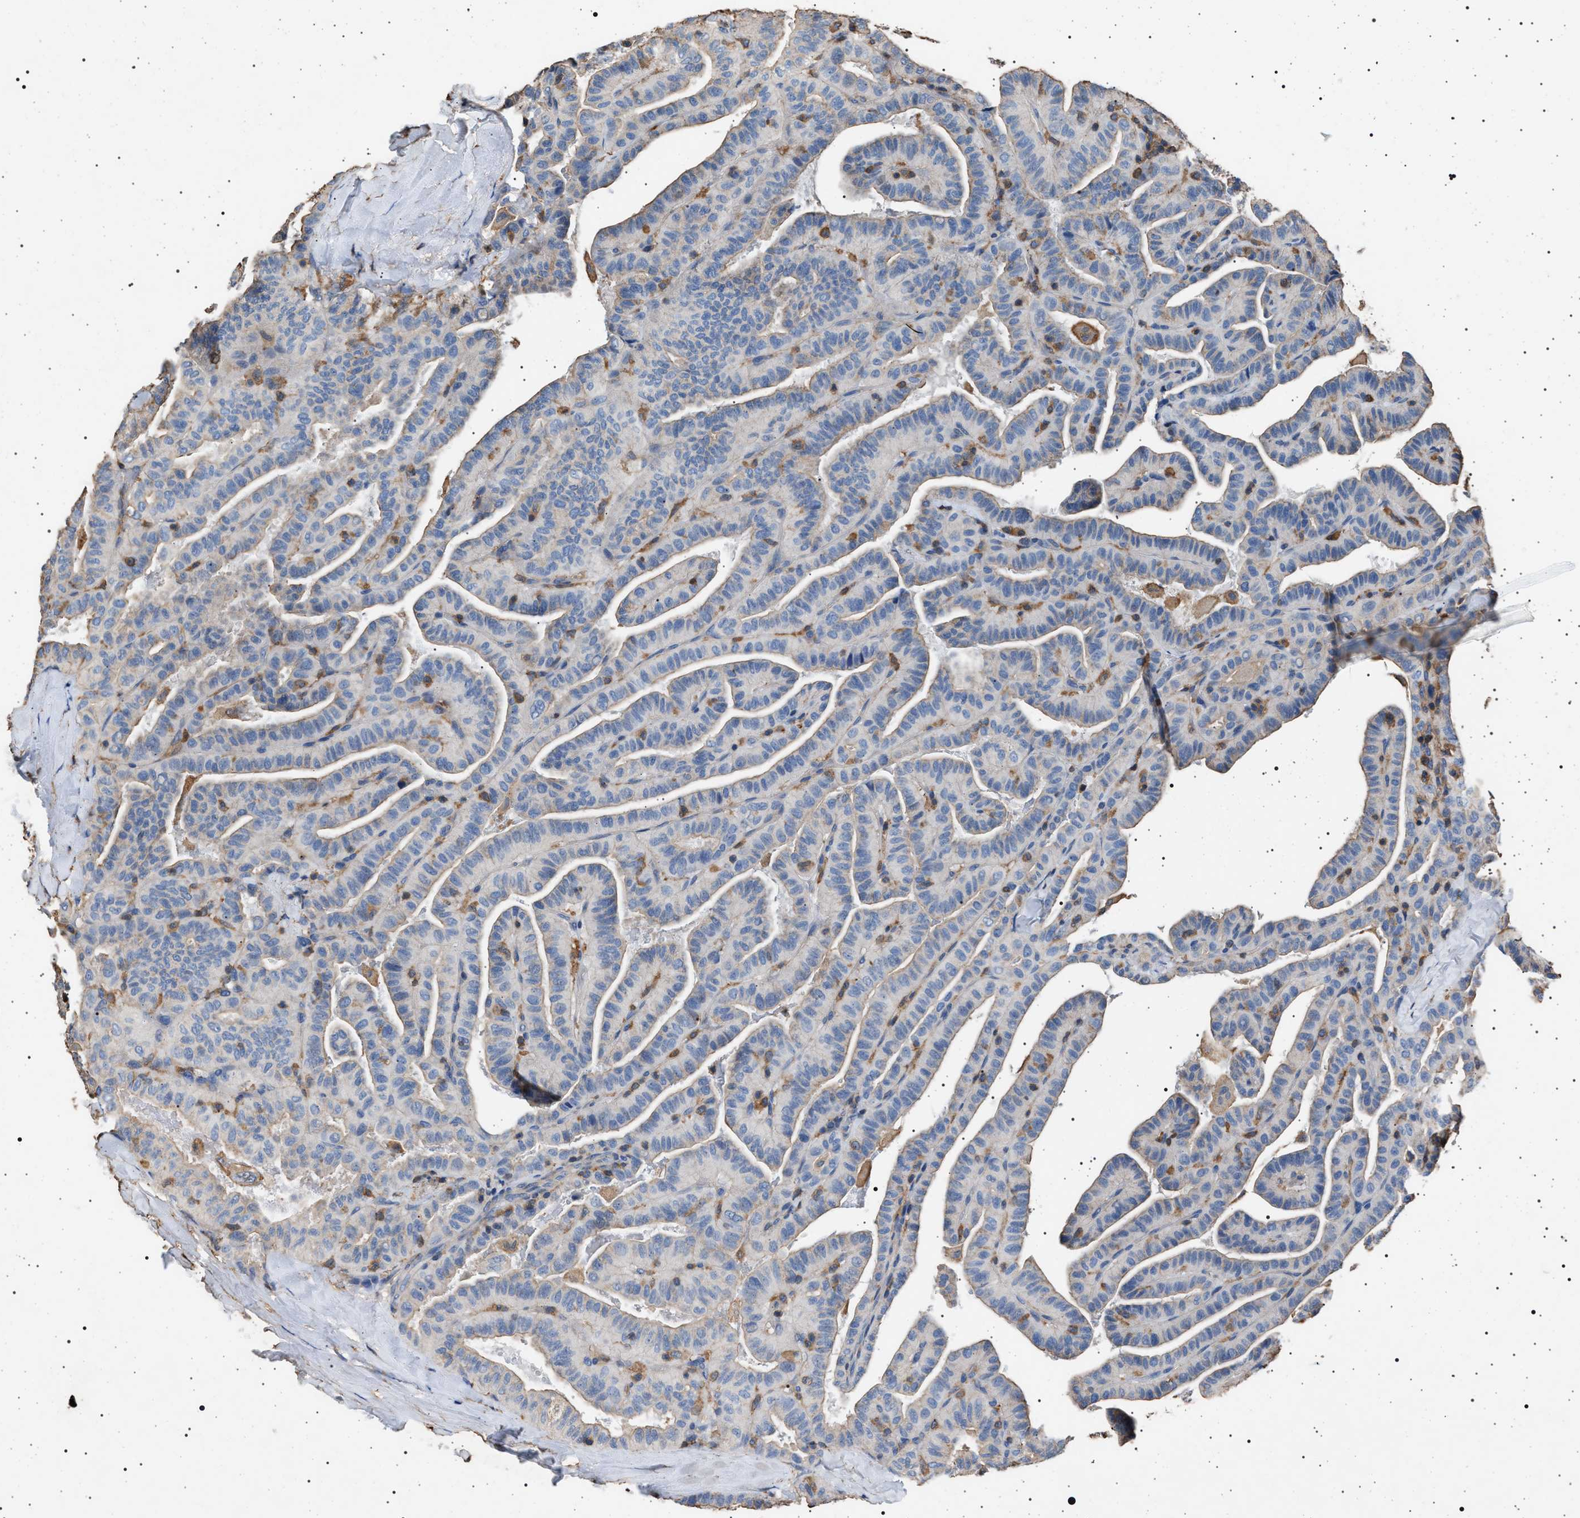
{"staining": {"intensity": "negative", "quantity": "none", "location": "none"}, "tissue": "thyroid cancer", "cell_type": "Tumor cells", "image_type": "cancer", "snomed": [{"axis": "morphology", "description": "Papillary adenocarcinoma, NOS"}, {"axis": "topography", "description": "Thyroid gland"}], "caption": "IHC micrograph of neoplastic tissue: human papillary adenocarcinoma (thyroid) stained with DAB (3,3'-diaminobenzidine) displays no significant protein staining in tumor cells. (DAB immunohistochemistry visualized using brightfield microscopy, high magnification).", "gene": "SMAP2", "patient": {"sex": "male", "age": 77}}